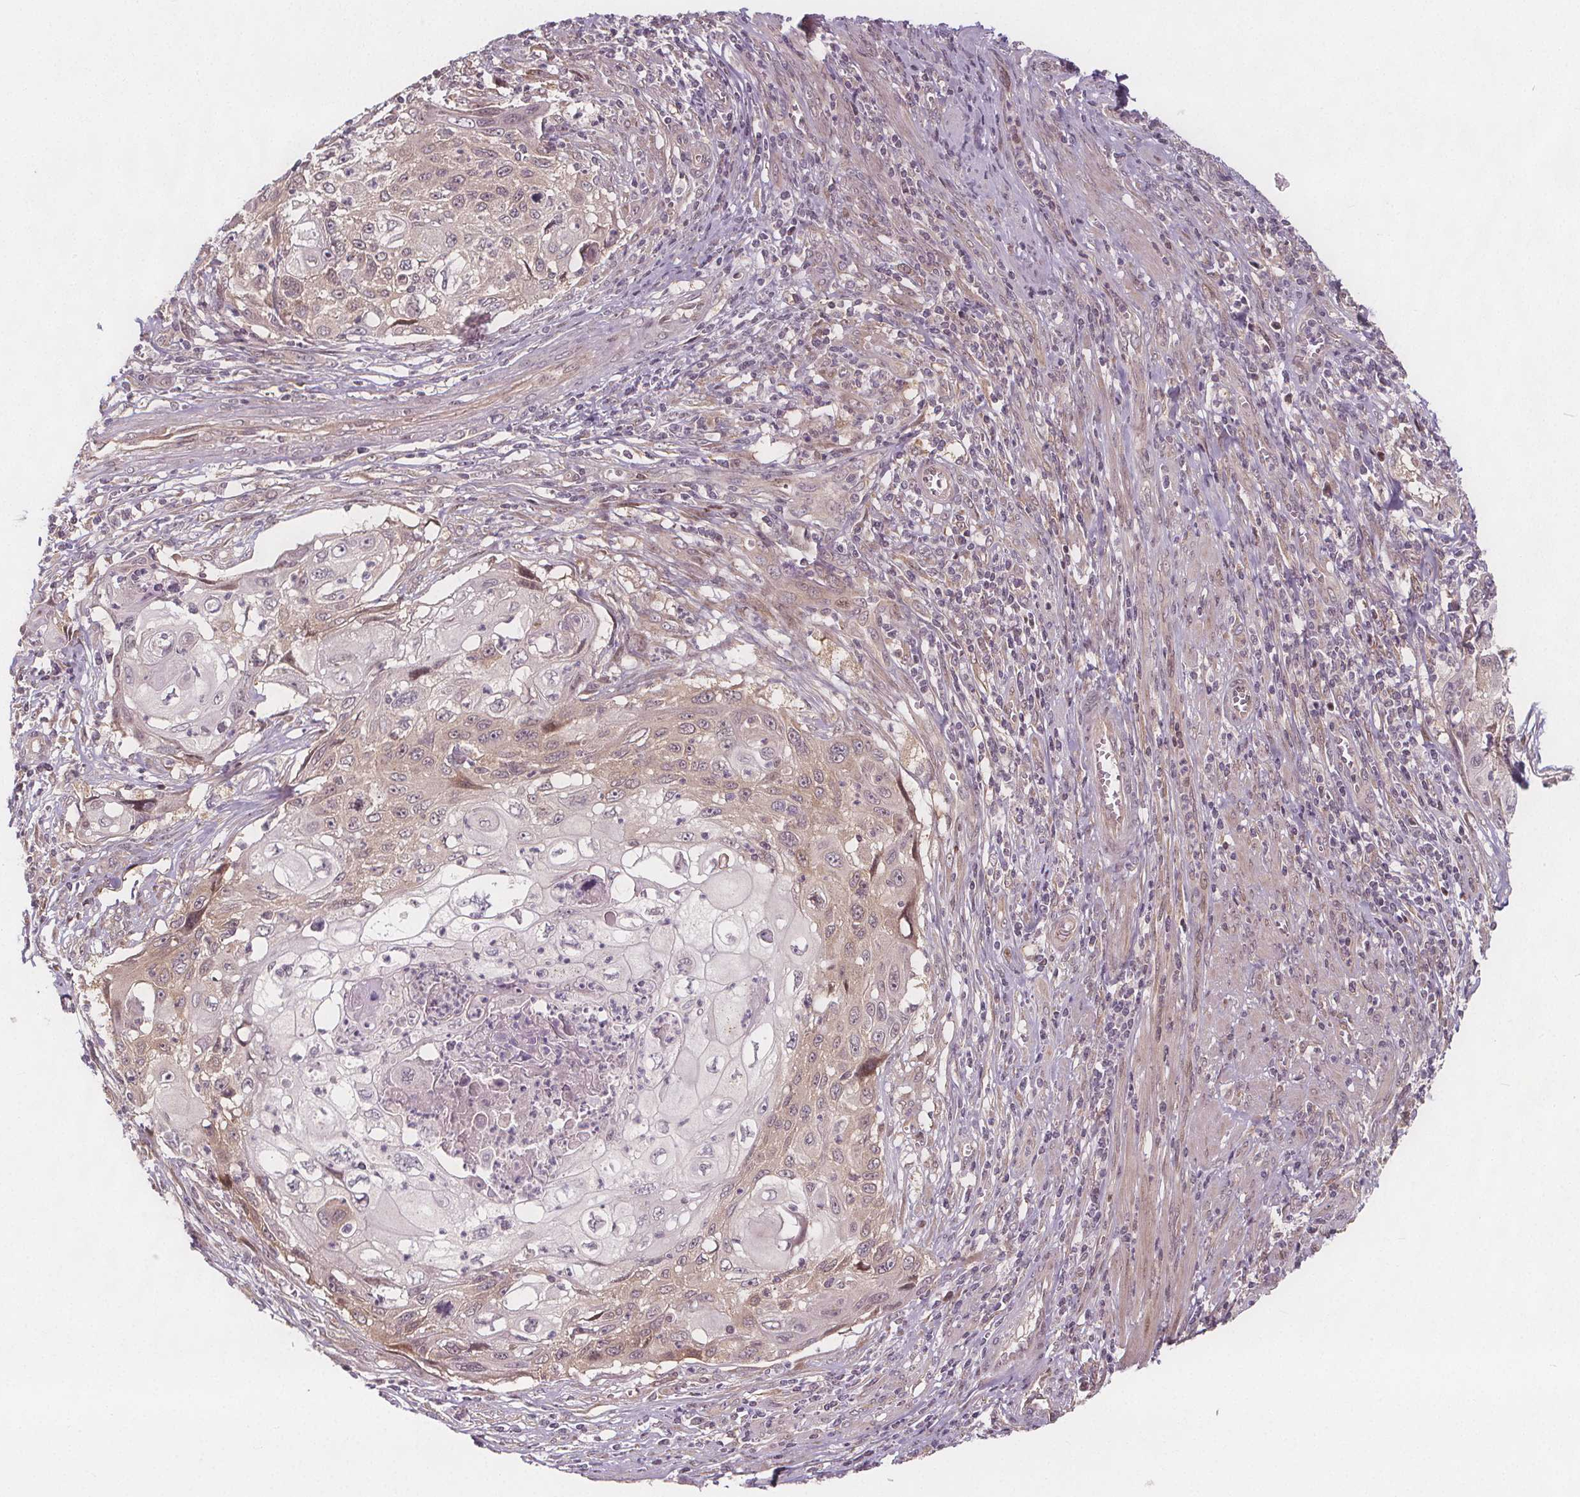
{"staining": {"intensity": "negative", "quantity": "none", "location": "none"}, "tissue": "cervical cancer", "cell_type": "Tumor cells", "image_type": "cancer", "snomed": [{"axis": "morphology", "description": "Squamous cell carcinoma, NOS"}, {"axis": "topography", "description": "Cervix"}], "caption": "The histopathology image exhibits no staining of tumor cells in cervical cancer.", "gene": "AKT1S1", "patient": {"sex": "female", "age": 70}}